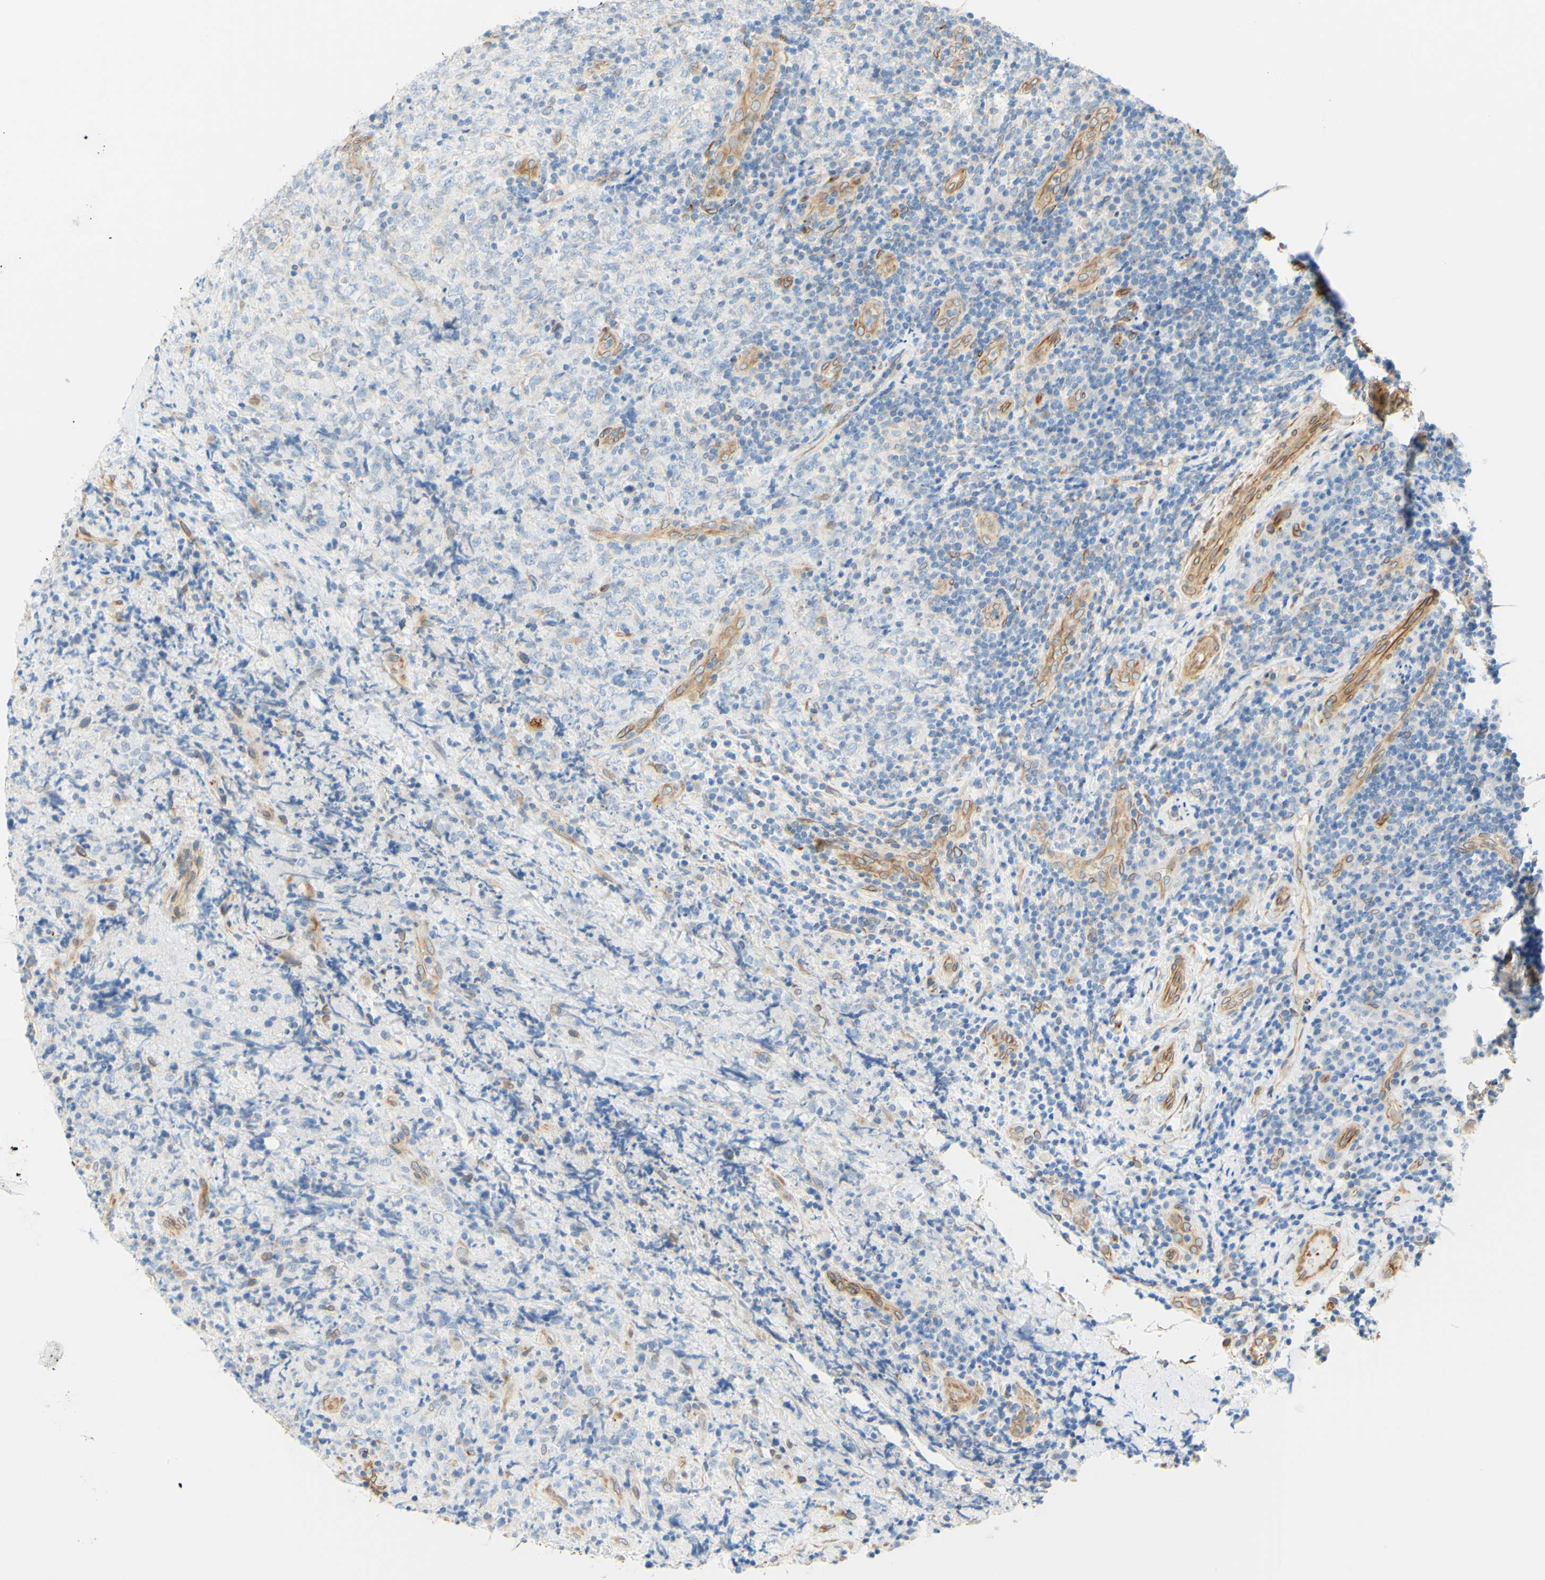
{"staining": {"intensity": "negative", "quantity": "none", "location": "none"}, "tissue": "lymphoma", "cell_type": "Tumor cells", "image_type": "cancer", "snomed": [{"axis": "morphology", "description": "Malignant lymphoma, non-Hodgkin's type, High grade"}, {"axis": "topography", "description": "Tonsil"}], "caption": "IHC of malignant lymphoma, non-Hodgkin's type (high-grade) reveals no positivity in tumor cells. Brightfield microscopy of immunohistochemistry (IHC) stained with DAB (3,3'-diaminobenzidine) (brown) and hematoxylin (blue), captured at high magnification.", "gene": "ENDOD1", "patient": {"sex": "female", "age": 36}}